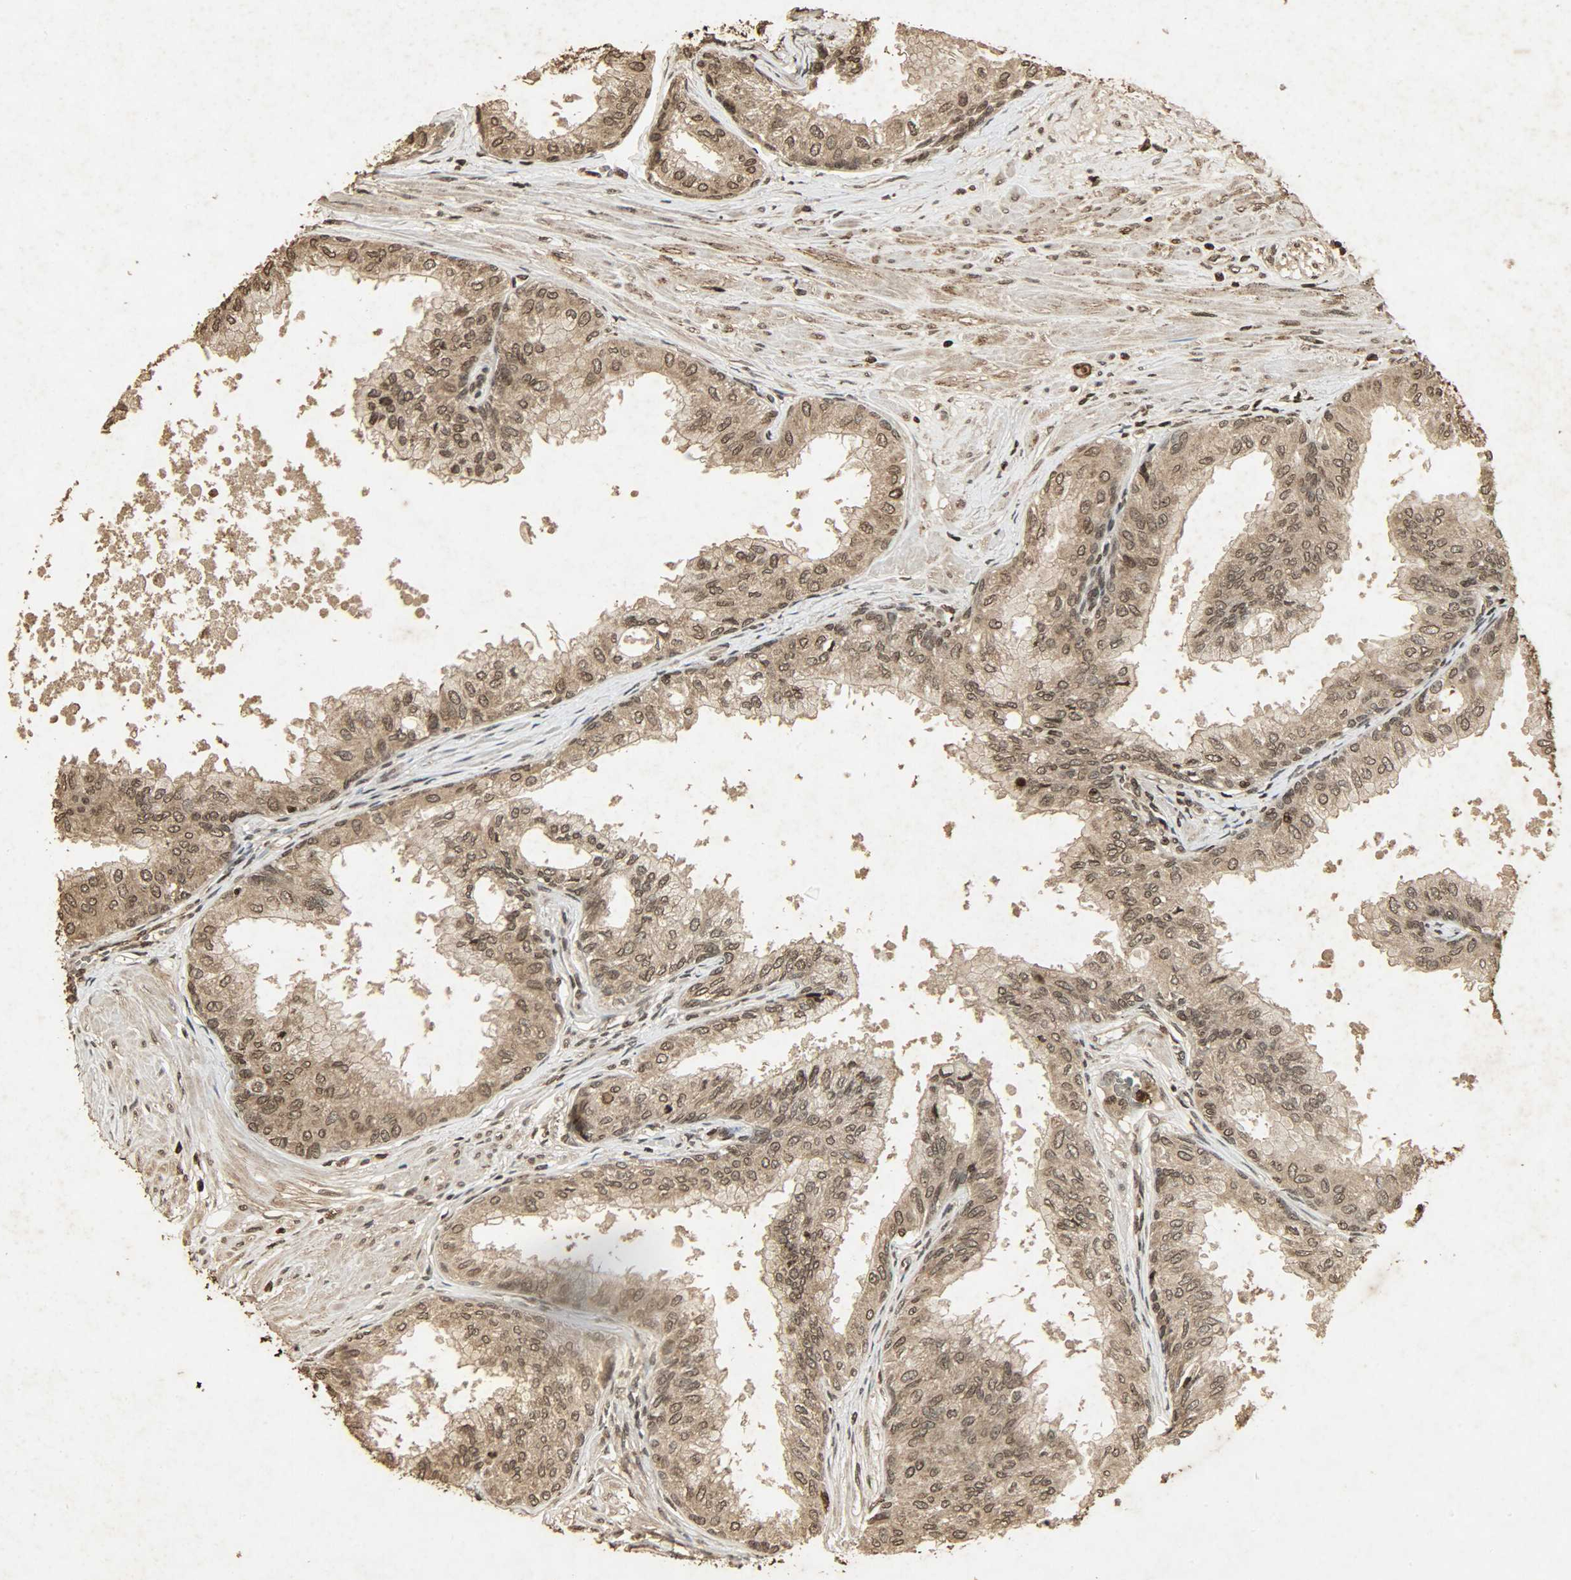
{"staining": {"intensity": "moderate", "quantity": ">75%", "location": "cytoplasmic/membranous,nuclear"}, "tissue": "prostate", "cell_type": "Glandular cells", "image_type": "normal", "snomed": [{"axis": "morphology", "description": "Normal tissue, NOS"}, {"axis": "topography", "description": "Prostate"}, {"axis": "topography", "description": "Seminal veicle"}], "caption": "Protein positivity by immunohistochemistry (IHC) exhibits moderate cytoplasmic/membranous,nuclear staining in approximately >75% of glandular cells in benign prostate.", "gene": "PPP3R1", "patient": {"sex": "male", "age": 60}}